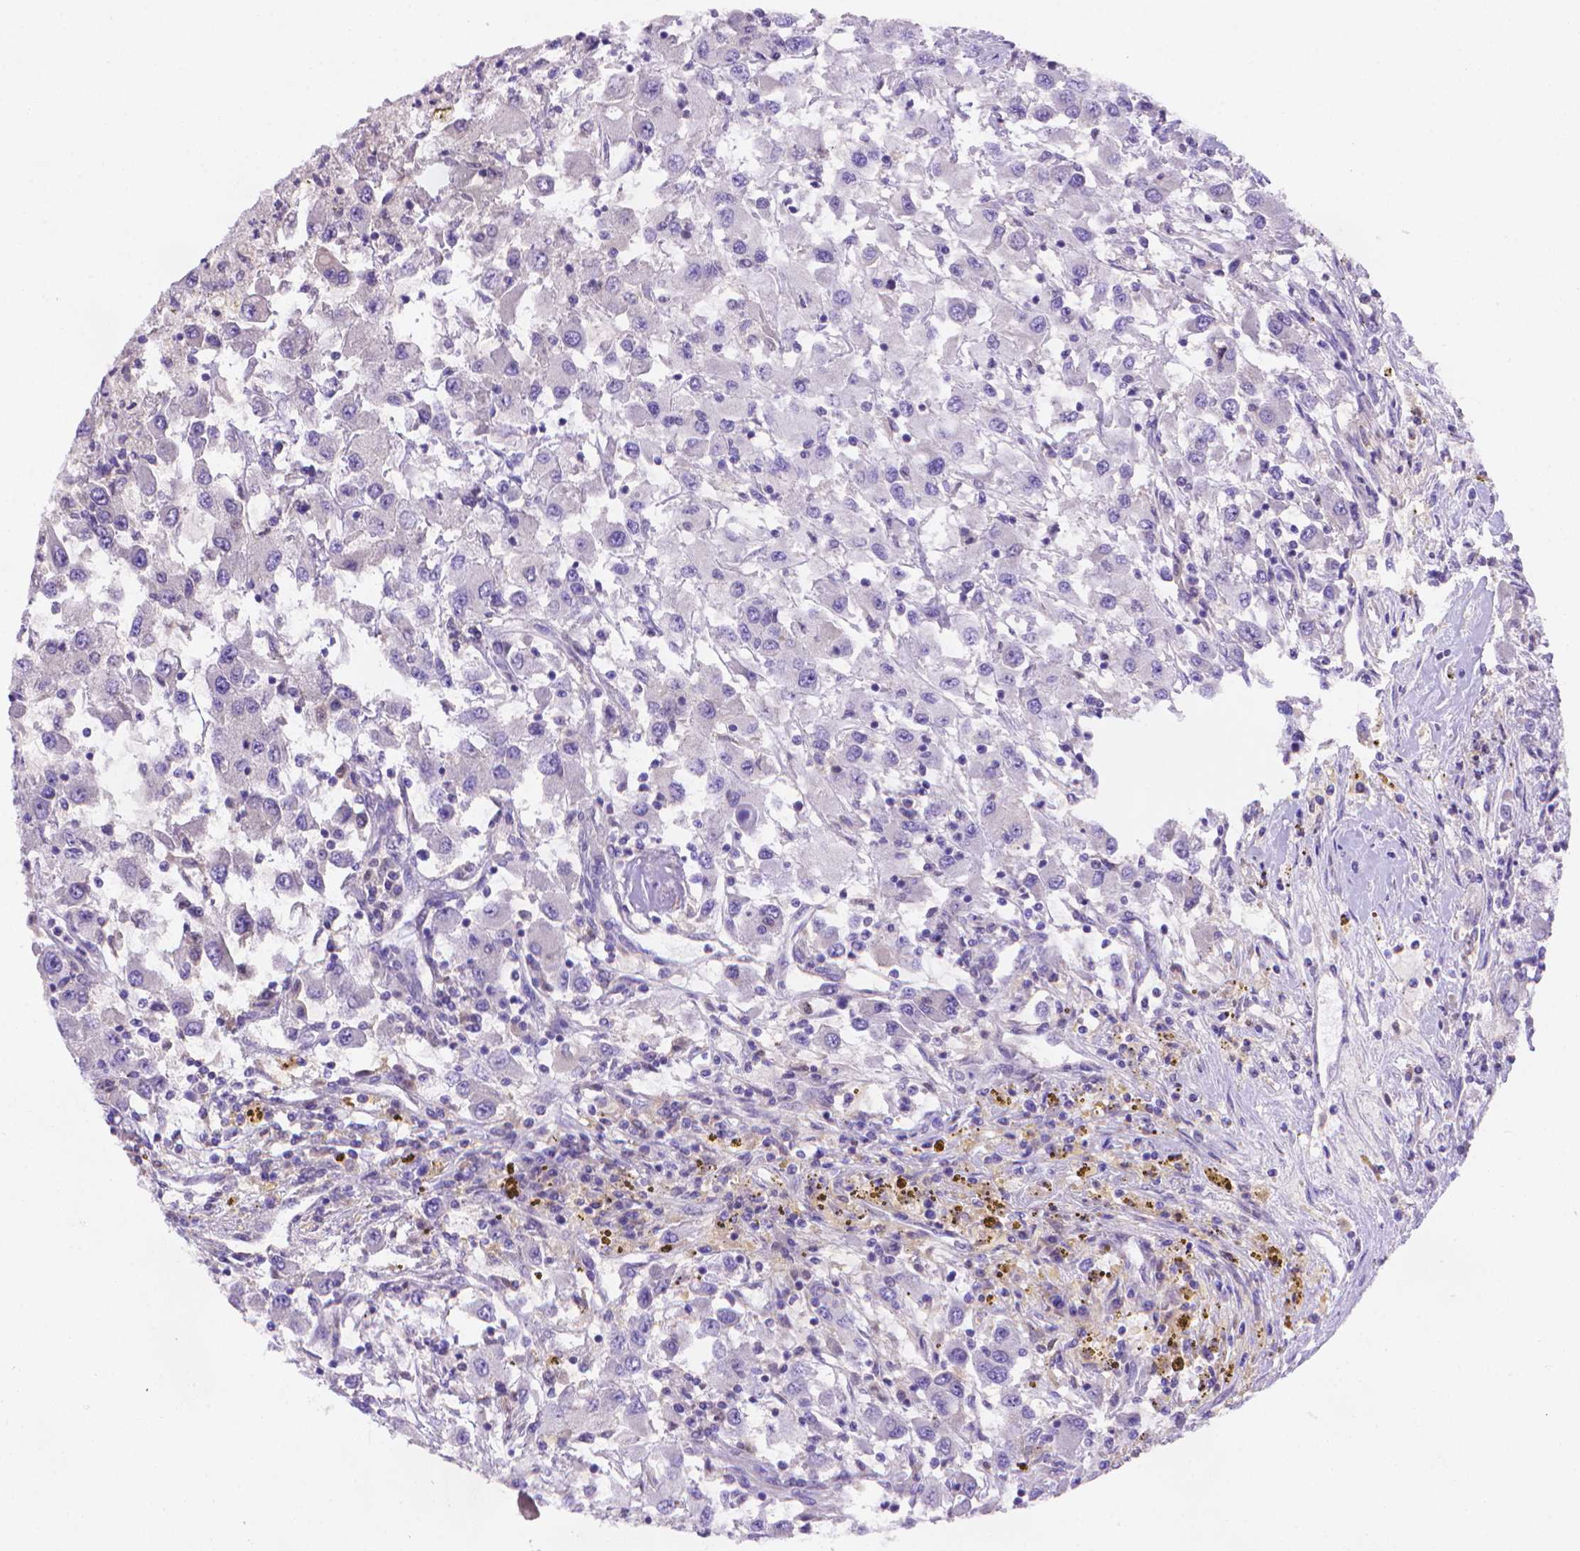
{"staining": {"intensity": "negative", "quantity": "none", "location": "none"}, "tissue": "renal cancer", "cell_type": "Tumor cells", "image_type": "cancer", "snomed": [{"axis": "morphology", "description": "Adenocarcinoma, NOS"}, {"axis": "topography", "description": "Kidney"}], "caption": "Micrograph shows no significant protein staining in tumor cells of renal adenocarcinoma.", "gene": "FGD2", "patient": {"sex": "female", "age": 67}}